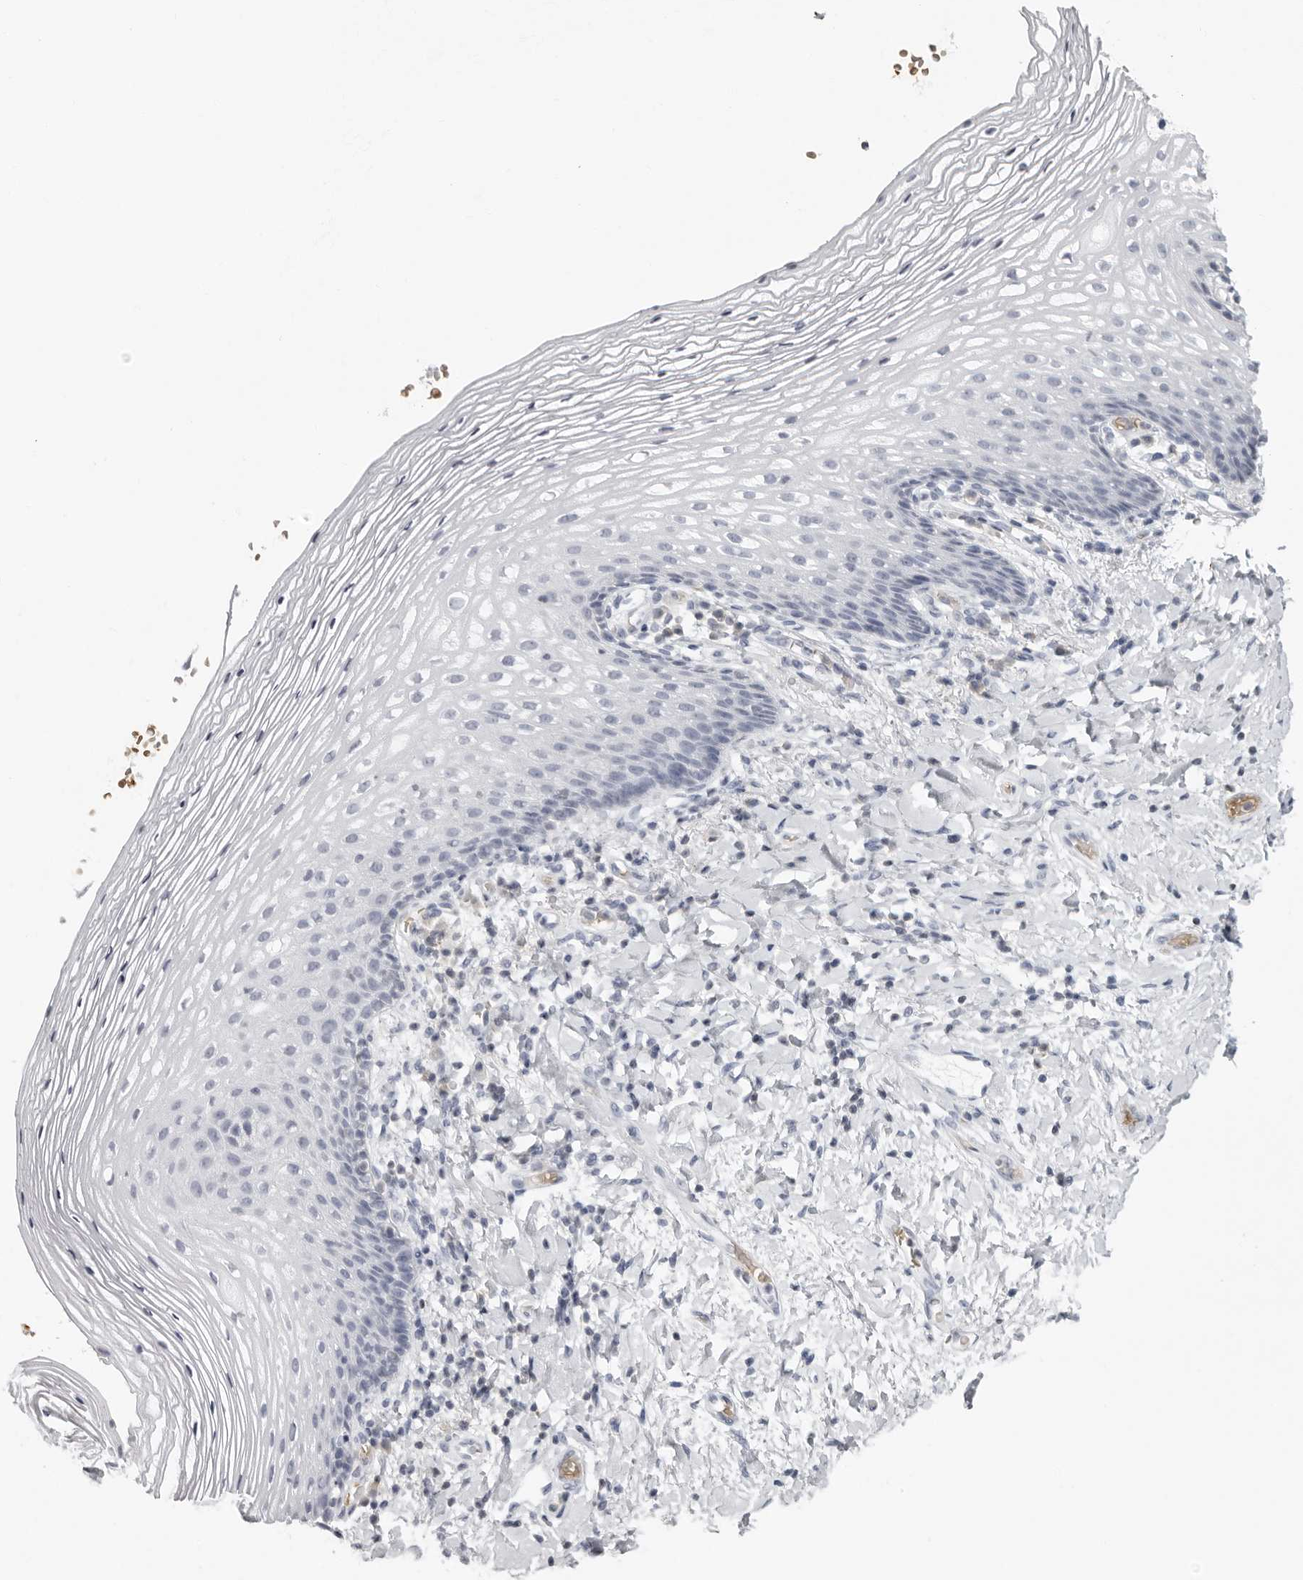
{"staining": {"intensity": "negative", "quantity": "none", "location": "none"}, "tissue": "vagina", "cell_type": "Squamous epithelial cells", "image_type": "normal", "snomed": [{"axis": "morphology", "description": "Normal tissue, NOS"}, {"axis": "topography", "description": "Vagina"}], "caption": "This is an IHC micrograph of normal vagina. There is no staining in squamous epithelial cells.", "gene": "EPB41", "patient": {"sex": "female", "age": 60}}